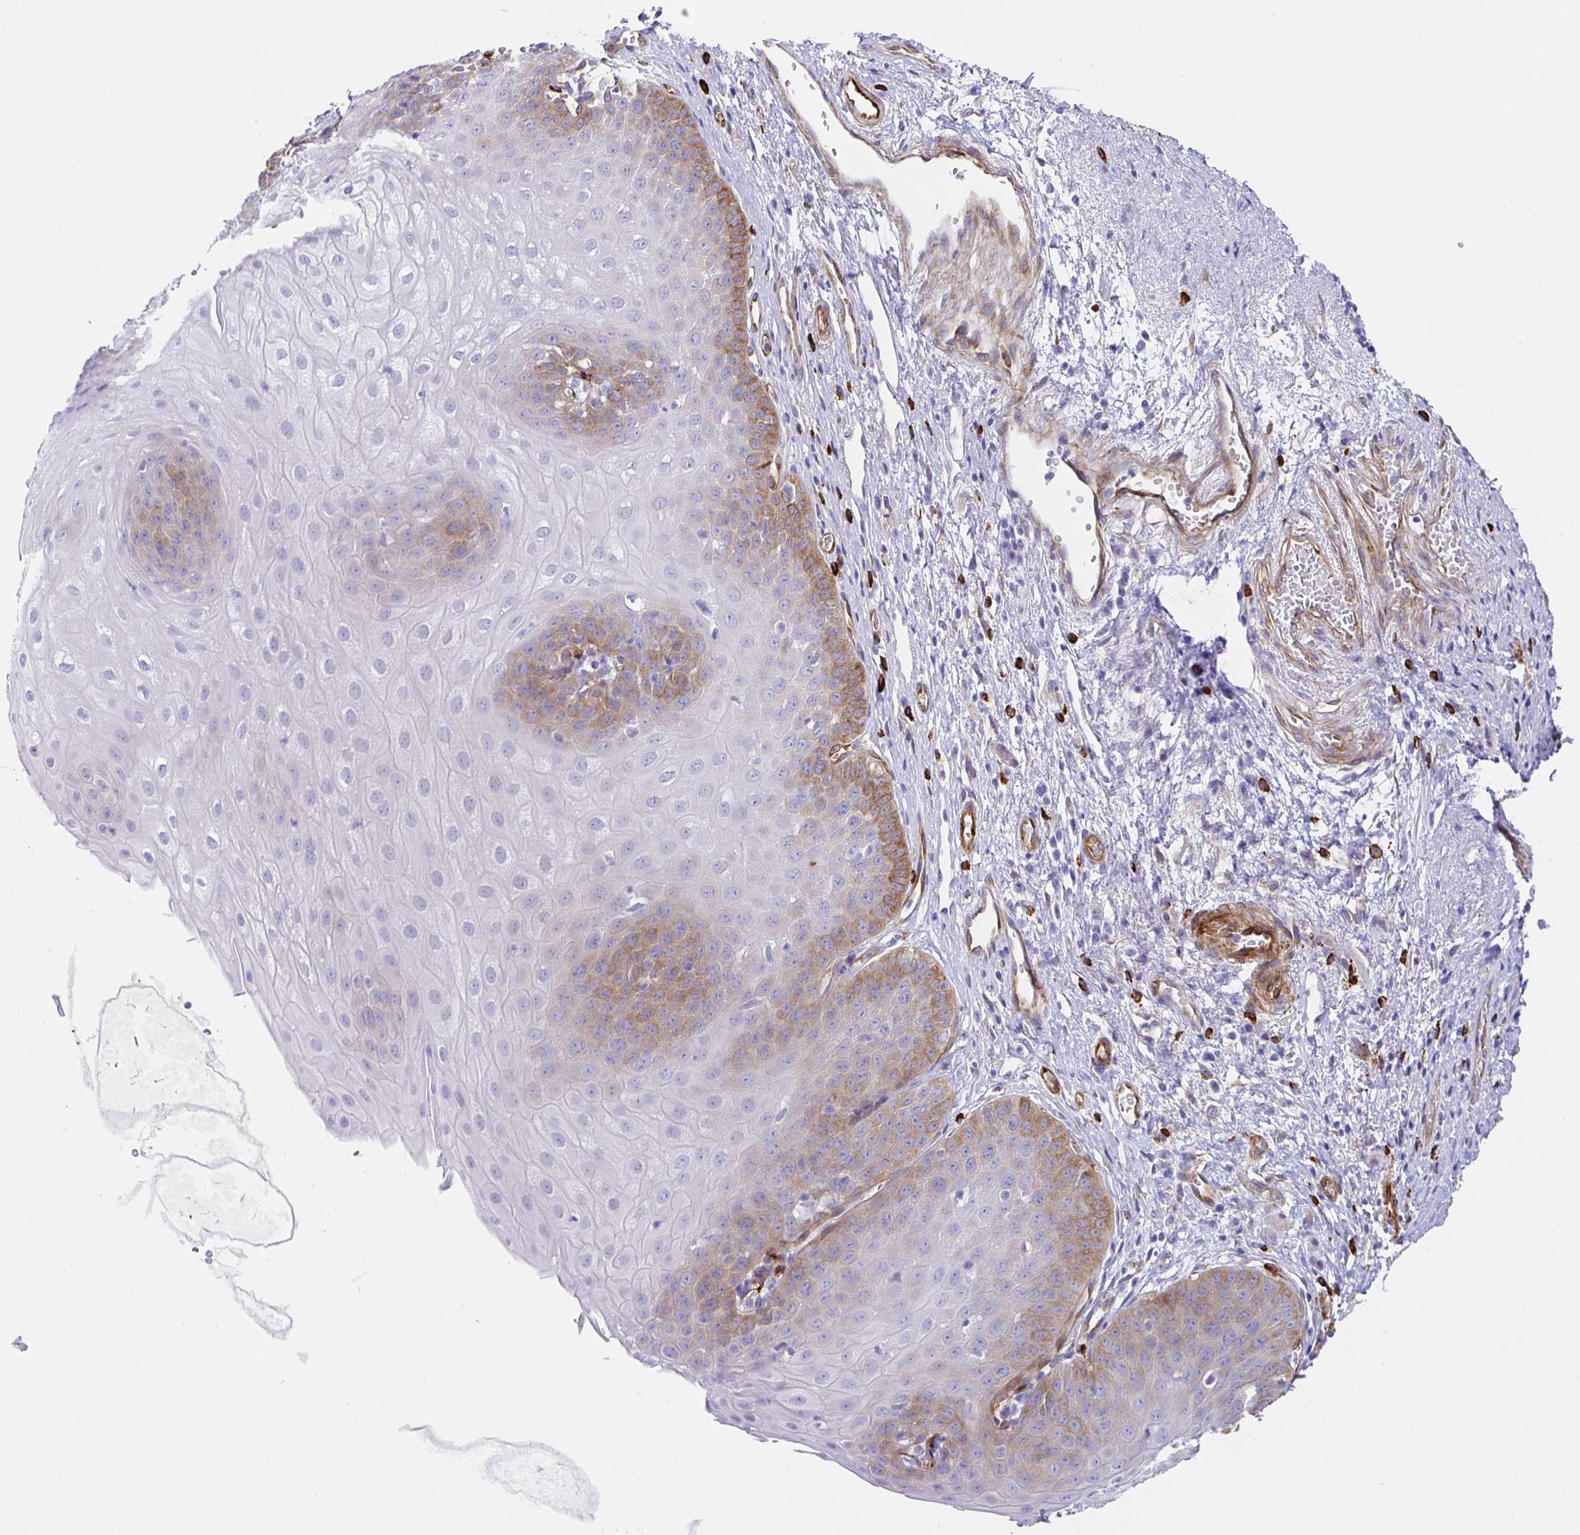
{"staining": {"intensity": "moderate", "quantity": "25%-75%", "location": "cytoplasmic/membranous"}, "tissue": "esophagus", "cell_type": "Squamous epithelial cells", "image_type": "normal", "snomed": [{"axis": "morphology", "description": "Normal tissue, NOS"}, {"axis": "topography", "description": "Esophagus"}], "caption": "Squamous epithelial cells demonstrate moderate cytoplasmic/membranous staining in approximately 25%-75% of cells in normal esophagus. The protein is stained brown, and the nuclei are stained in blue (DAB (3,3'-diaminobenzidine) IHC with brightfield microscopy, high magnification).", "gene": "DOCK1", "patient": {"sex": "male", "age": 71}}